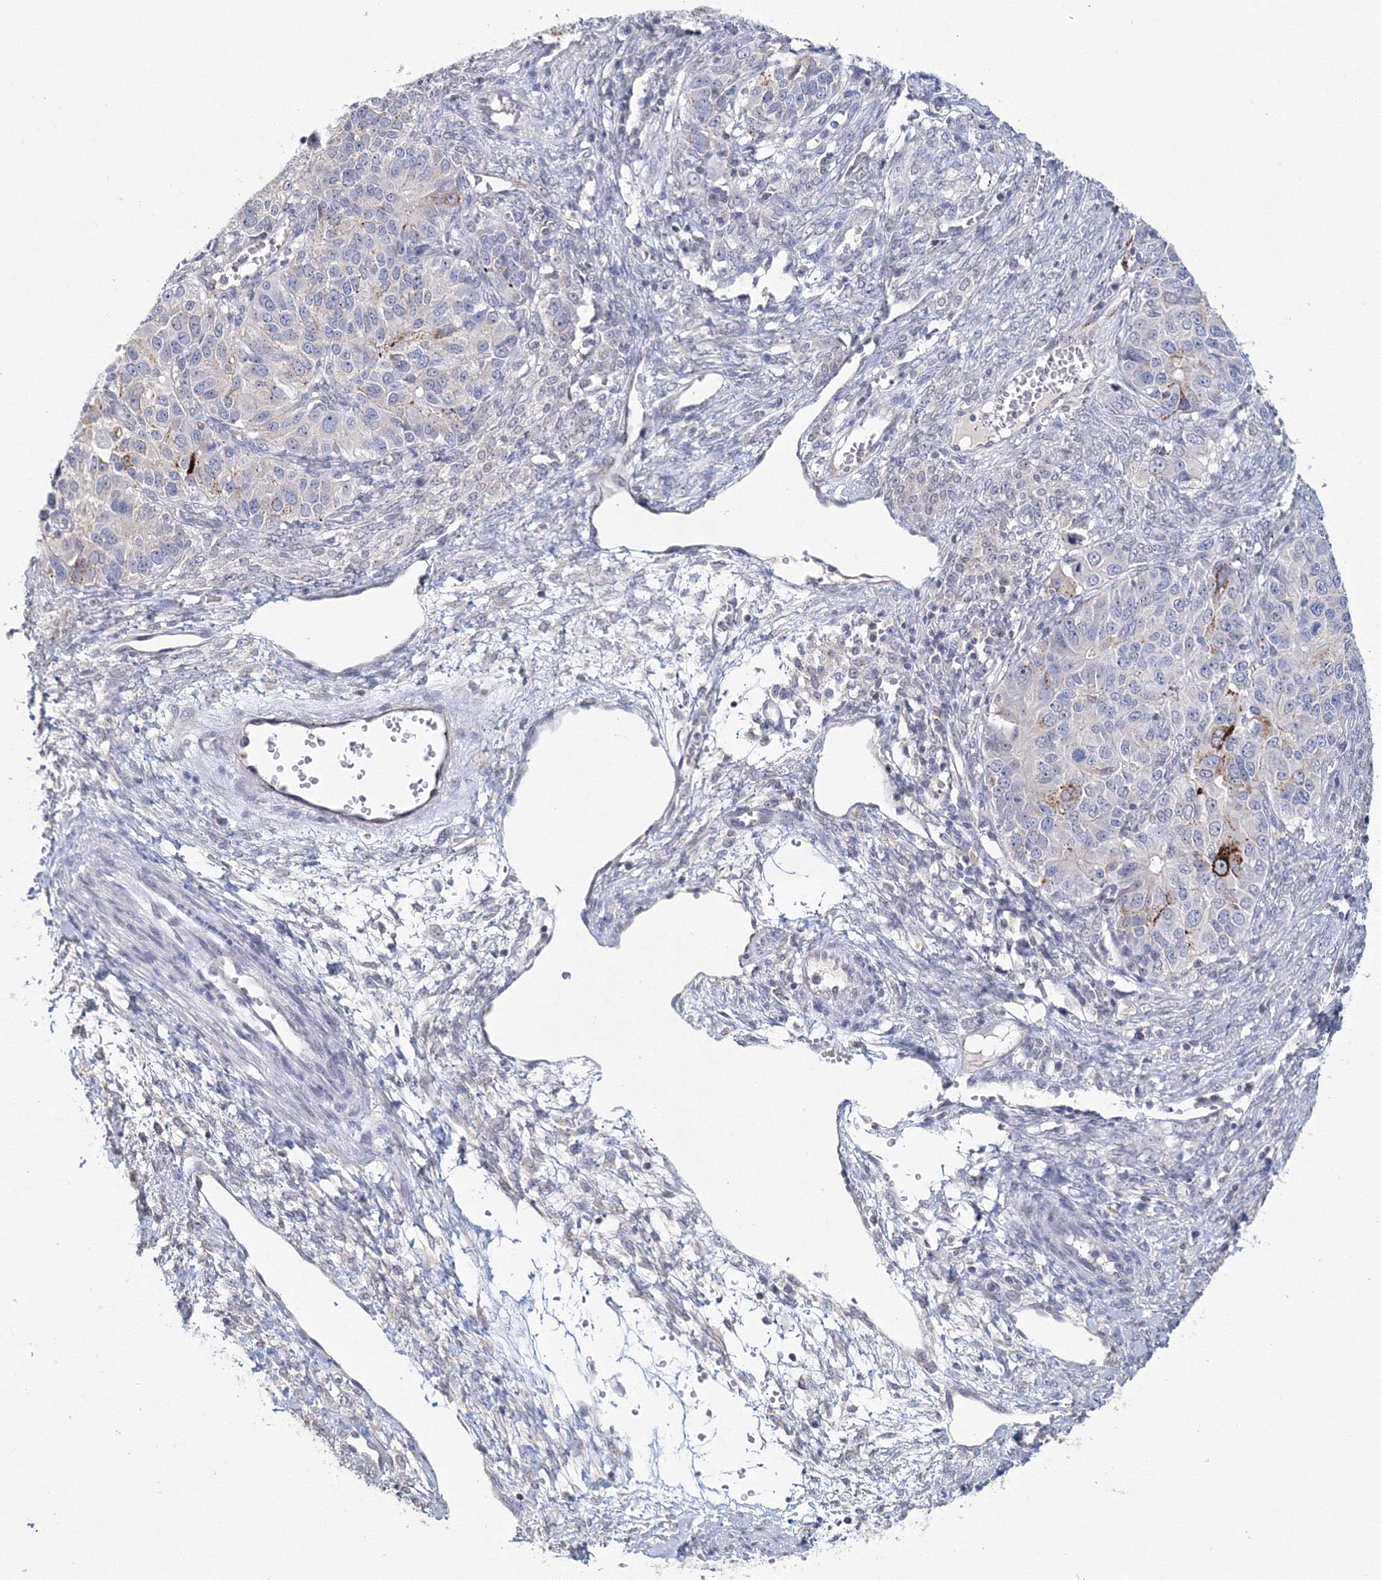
{"staining": {"intensity": "strong", "quantity": "<25%", "location": "cytoplasmic/membranous"}, "tissue": "ovarian cancer", "cell_type": "Tumor cells", "image_type": "cancer", "snomed": [{"axis": "morphology", "description": "Carcinoma, endometroid"}, {"axis": "topography", "description": "Ovary"}], "caption": "IHC of ovarian cancer (endometroid carcinoma) shows medium levels of strong cytoplasmic/membranous positivity in about <25% of tumor cells.", "gene": "SLC7A7", "patient": {"sex": "female", "age": 51}}